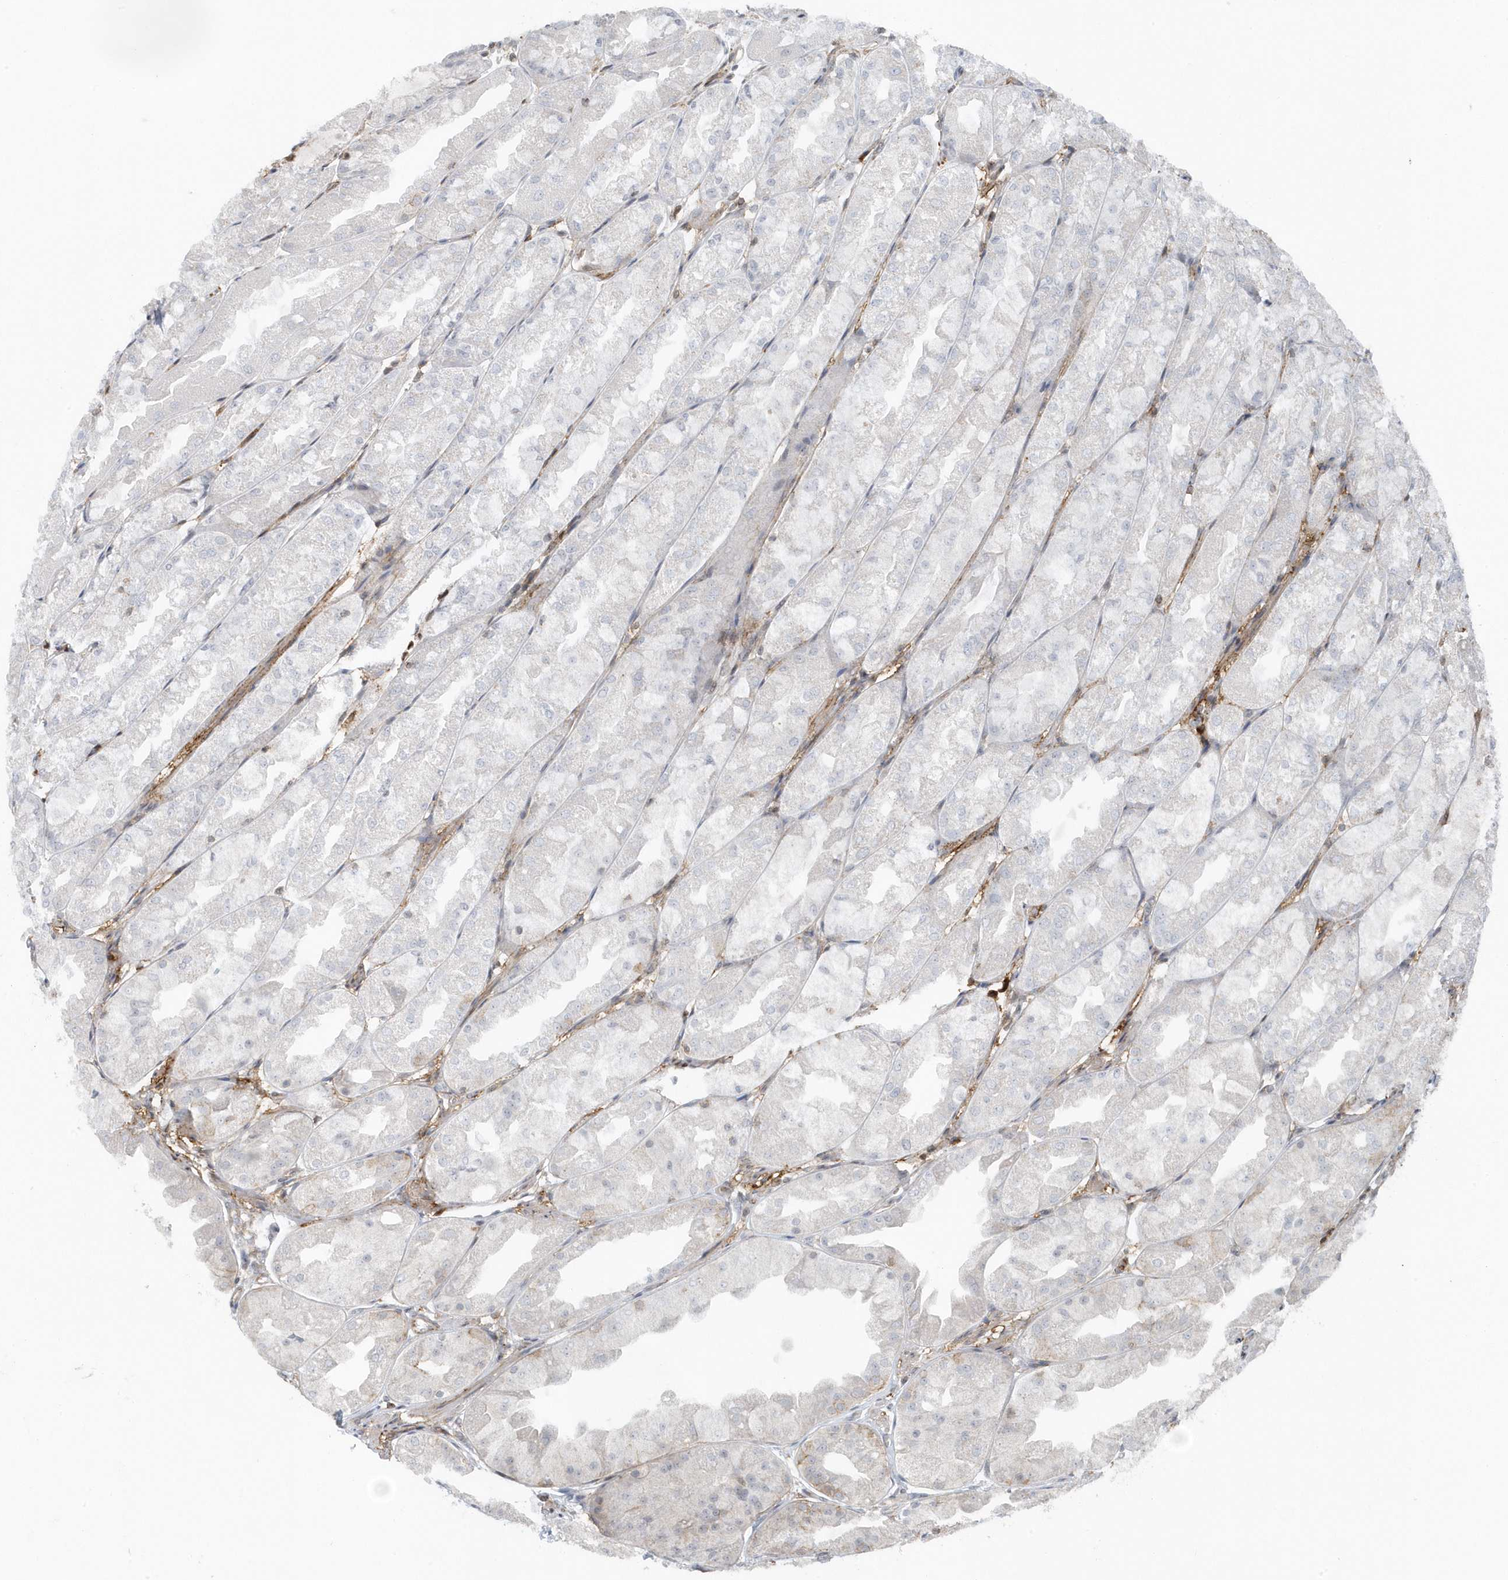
{"staining": {"intensity": "moderate", "quantity": "<25%", "location": "cytoplasmic/membranous,nuclear"}, "tissue": "stomach", "cell_type": "Glandular cells", "image_type": "normal", "snomed": [{"axis": "morphology", "description": "Normal tissue, NOS"}, {"axis": "topography", "description": "Stomach, upper"}], "caption": "Immunohistochemical staining of normal stomach exhibits low levels of moderate cytoplasmic/membranous,nuclear staining in about <25% of glandular cells. The staining is performed using DAB (3,3'-diaminobenzidine) brown chromogen to label protein expression. The nuclei are counter-stained blue using hematoxylin.", "gene": "CACNB2", "patient": {"sex": "male", "age": 47}}